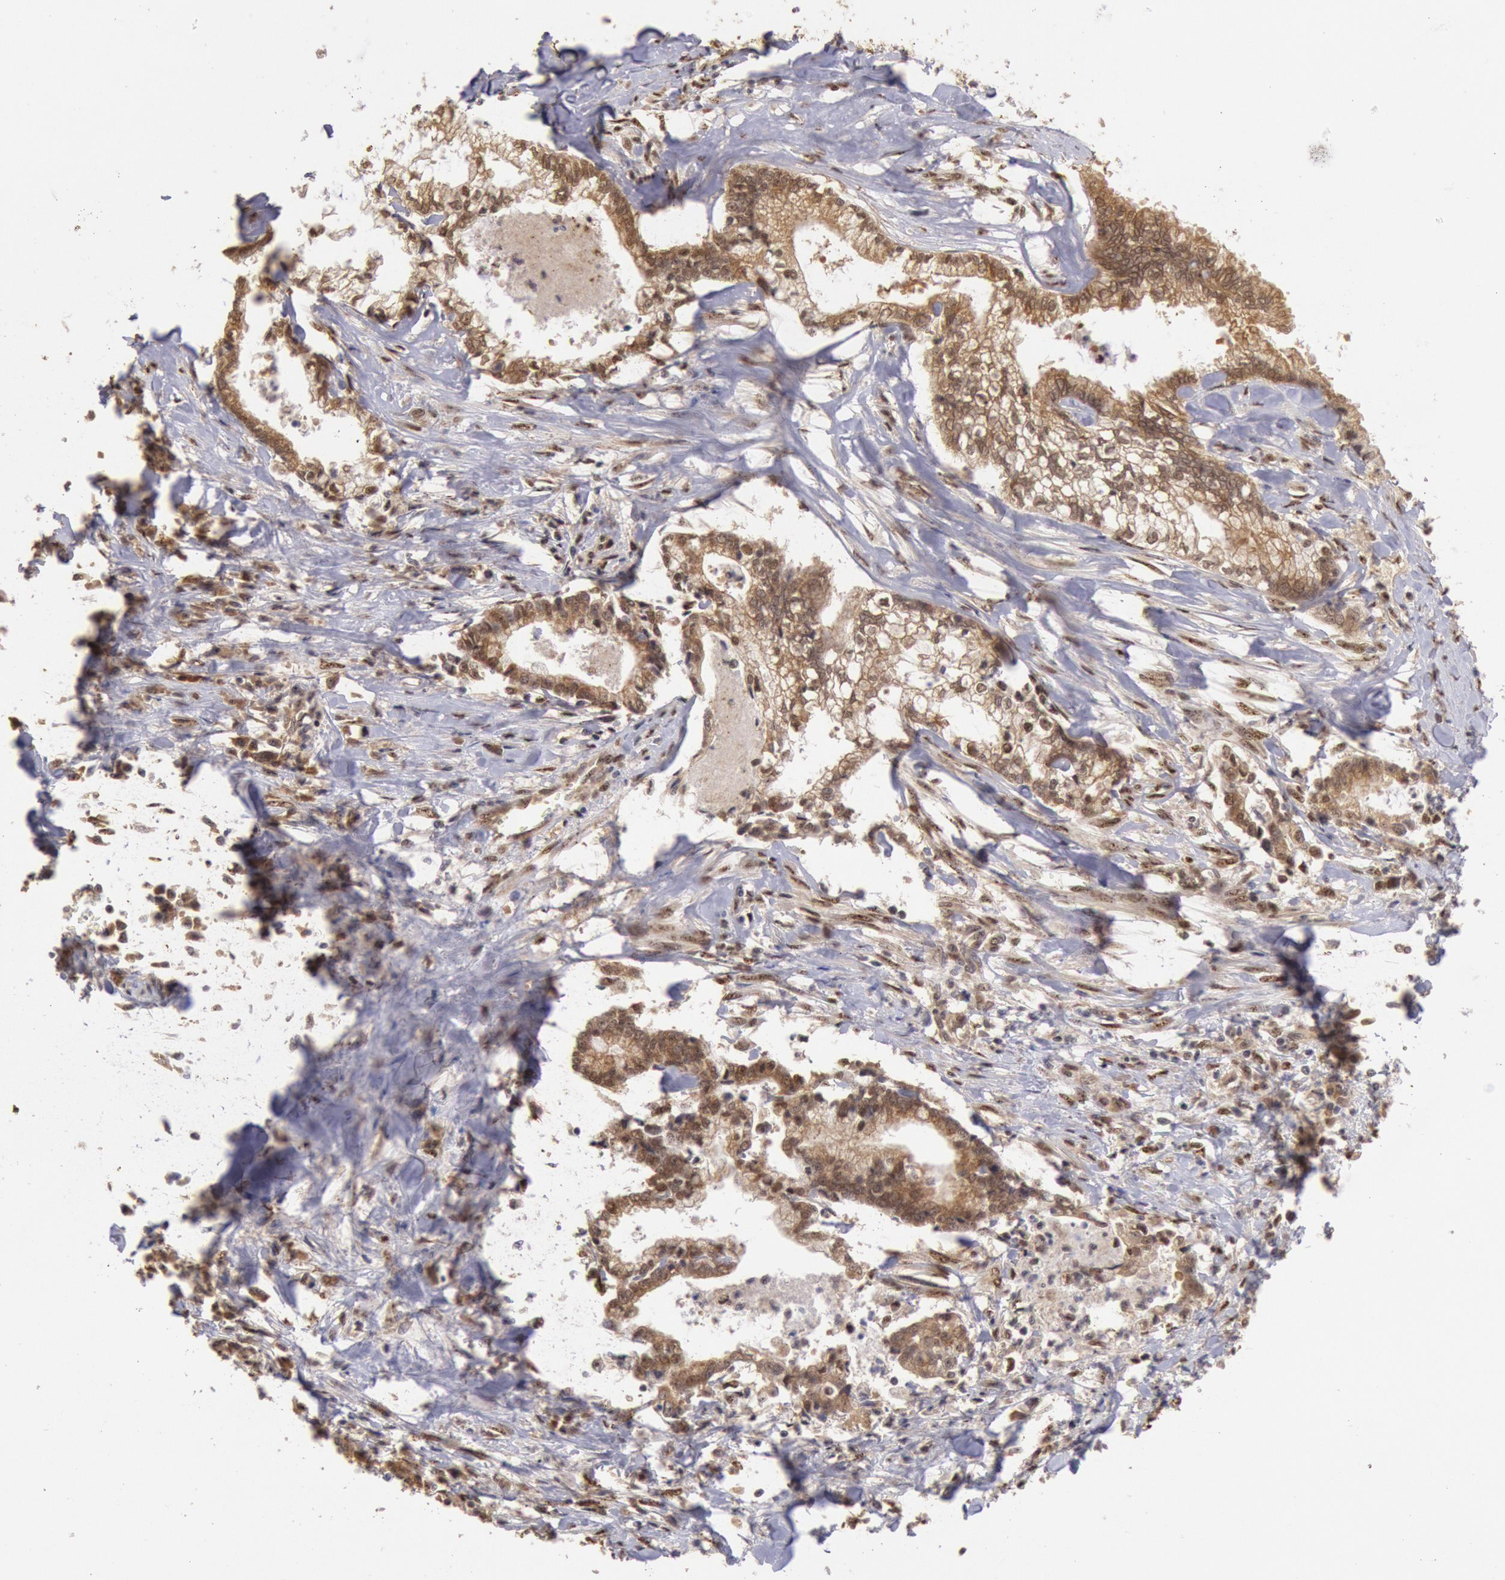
{"staining": {"intensity": "moderate", "quantity": ">75%", "location": "cytoplasmic/membranous"}, "tissue": "liver cancer", "cell_type": "Tumor cells", "image_type": "cancer", "snomed": [{"axis": "morphology", "description": "Cholangiocarcinoma"}, {"axis": "topography", "description": "Liver"}], "caption": "Tumor cells demonstrate moderate cytoplasmic/membranous staining in approximately >75% of cells in cholangiocarcinoma (liver). The staining was performed using DAB to visualize the protein expression in brown, while the nuclei were stained in blue with hematoxylin (Magnification: 20x).", "gene": "STX17", "patient": {"sex": "male", "age": 57}}